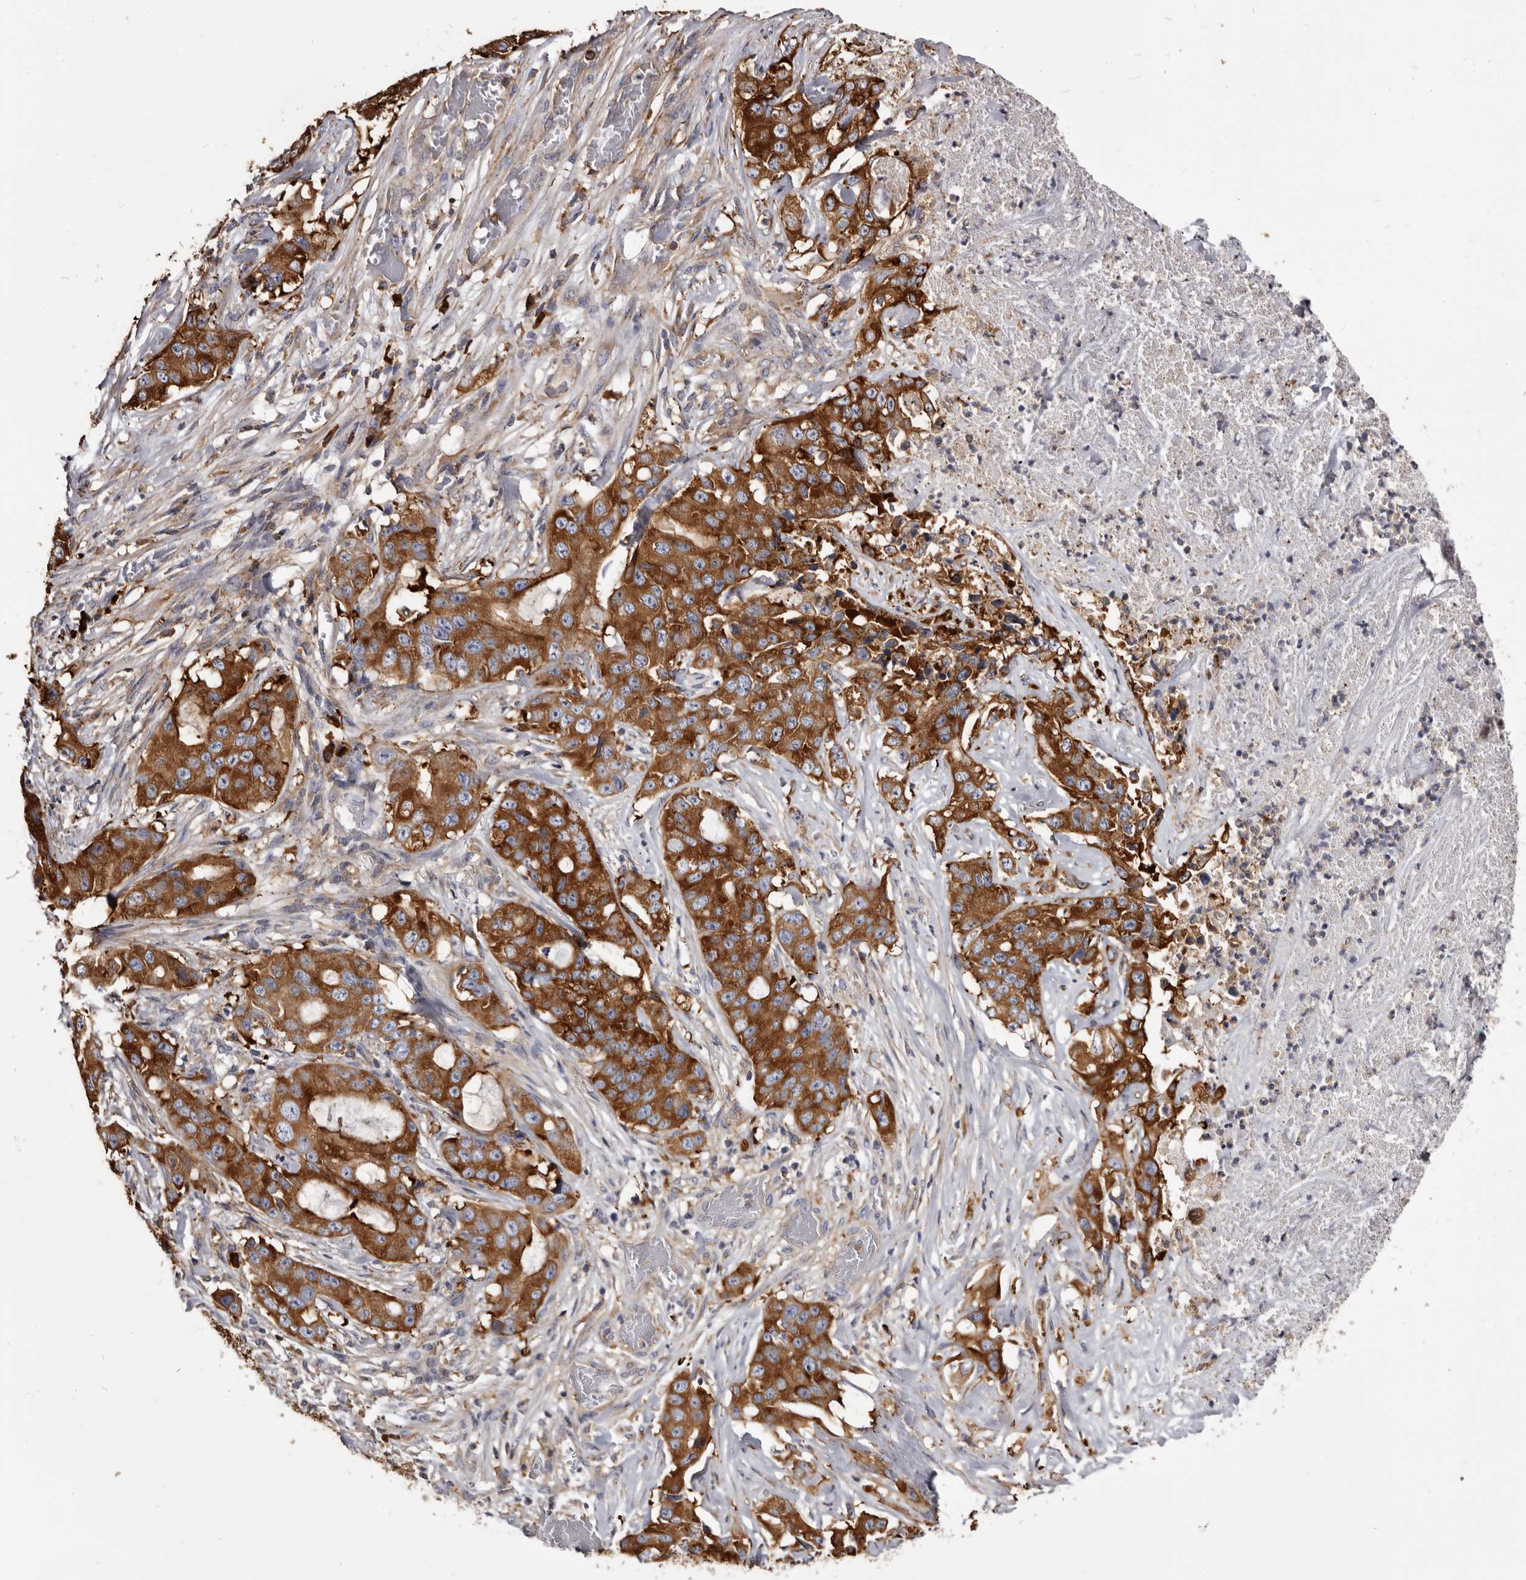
{"staining": {"intensity": "strong", "quantity": ">75%", "location": "cytoplasmic/membranous"}, "tissue": "lung cancer", "cell_type": "Tumor cells", "image_type": "cancer", "snomed": [{"axis": "morphology", "description": "Adenocarcinoma, NOS"}, {"axis": "topography", "description": "Lung"}], "caption": "Lung cancer stained for a protein displays strong cytoplasmic/membranous positivity in tumor cells. (DAB IHC with brightfield microscopy, high magnification).", "gene": "TPD52", "patient": {"sex": "female", "age": 51}}